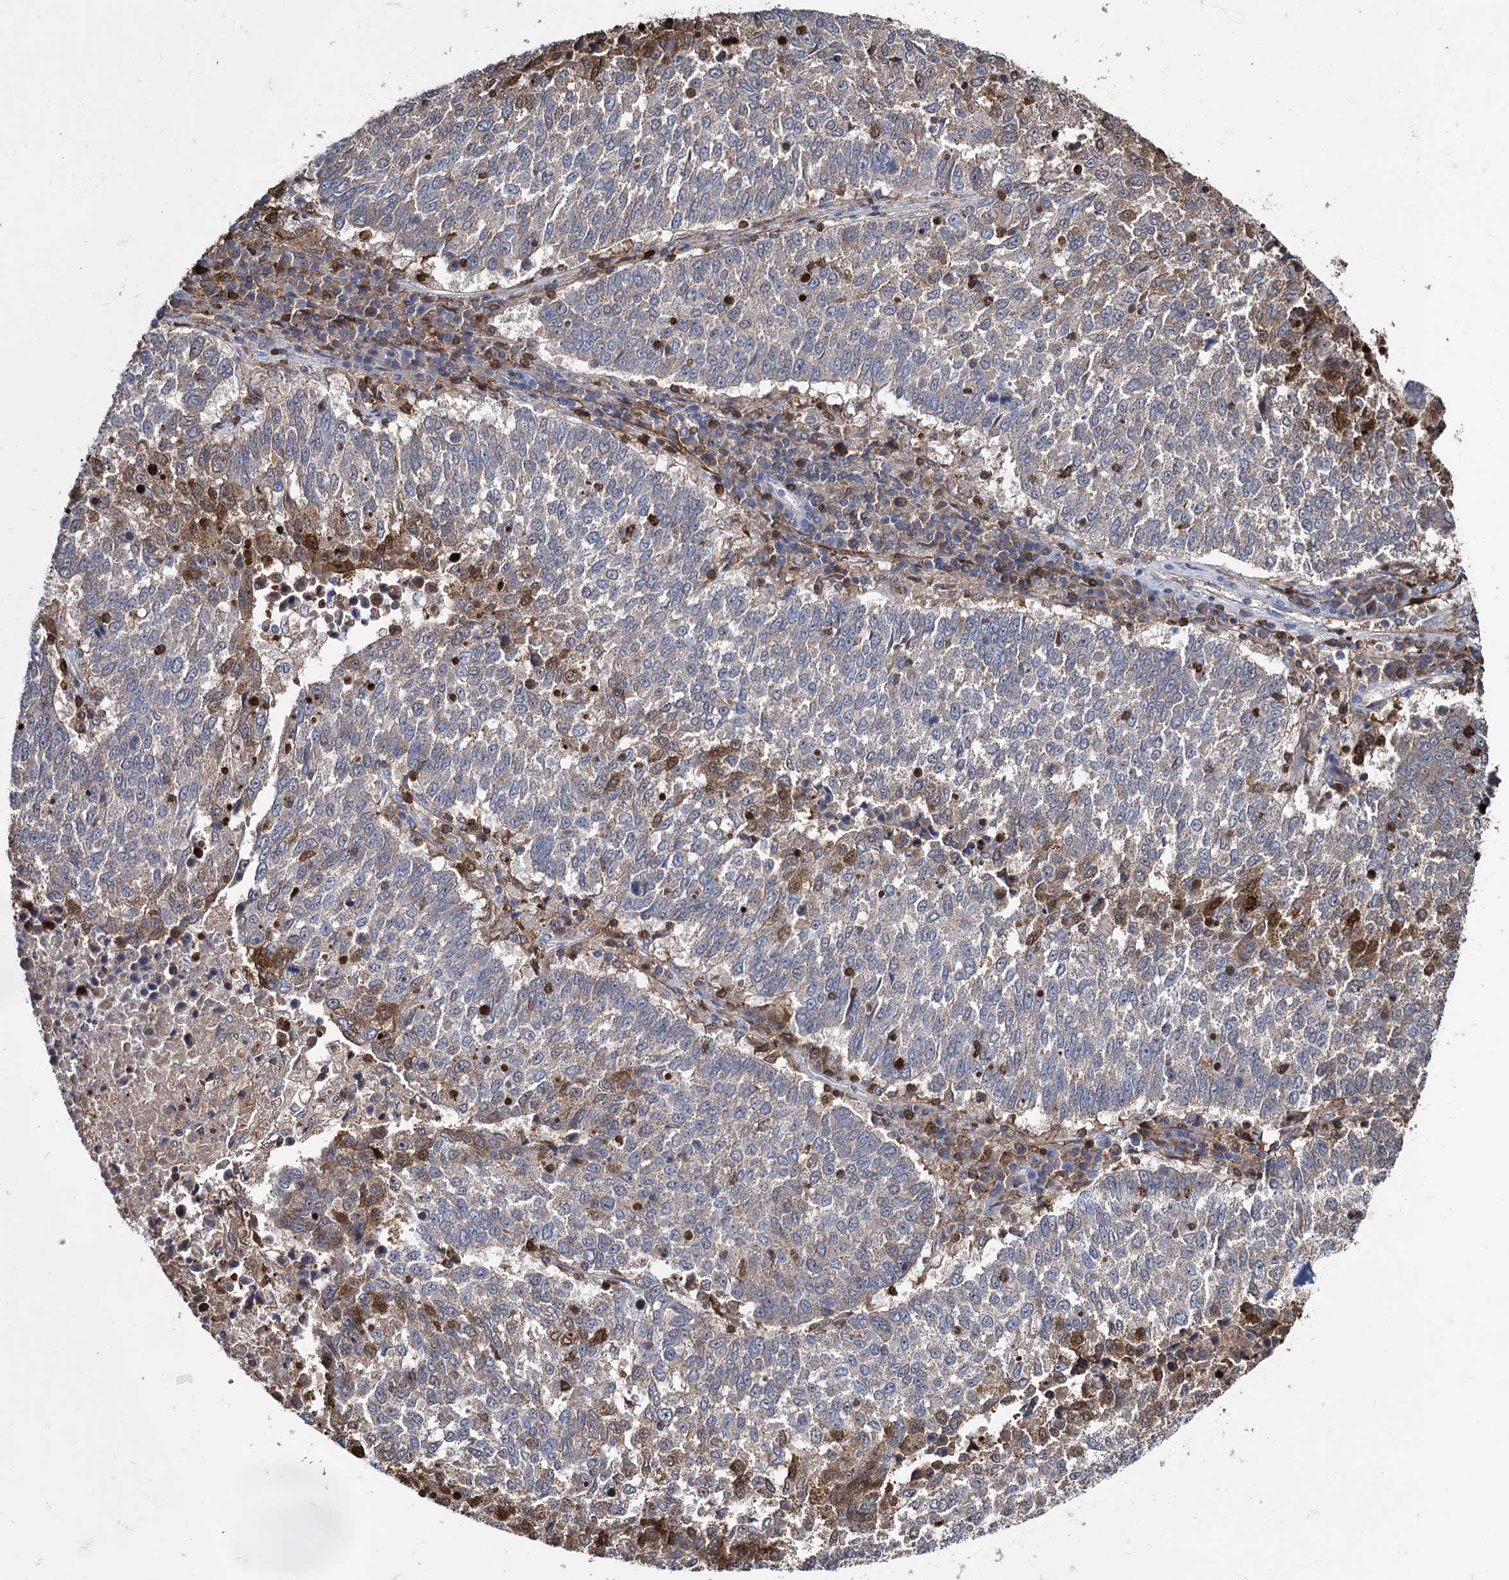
{"staining": {"intensity": "moderate", "quantity": "<25%", "location": "cytoplasmic/membranous,nuclear"}, "tissue": "lung cancer", "cell_type": "Tumor cells", "image_type": "cancer", "snomed": [{"axis": "morphology", "description": "Squamous cell carcinoma, NOS"}, {"axis": "topography", "description": "Lung"}], "caption": "This histopathology image shows immunohistochemistry (IHC) staining of squamous cell carcinoma (lung), with low moderate cytoplasmic/membranous and nuclear positivity in about <25% of tumor cells.", "gene": "FABP5", "patient": {"sex": "male", "age": 73}}